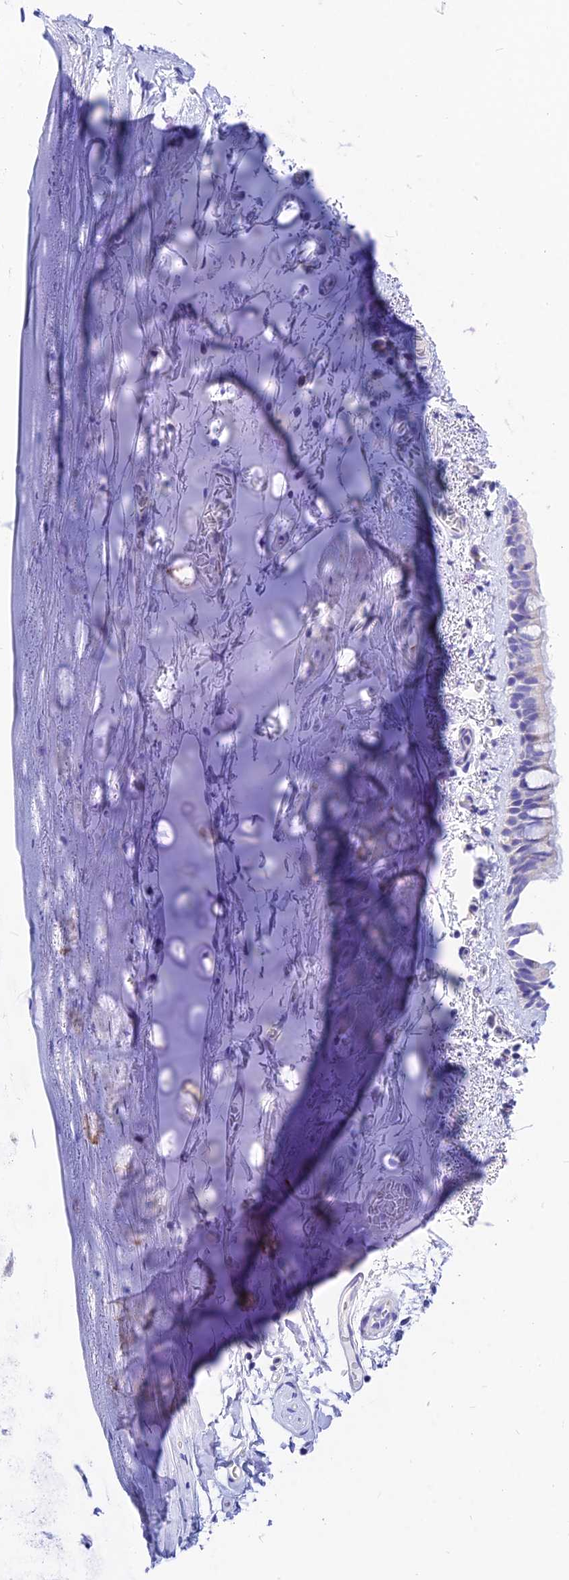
{"staining": {"intensity": "negative", "quantity": "none", "location": "none"}, "tissue": "bronchus", "cell_type": "Respiratory epithelial cells", "image_type": "normal", "snomed": [{"axis": "morphology", "description": "Normal tissue, NOS"}, {"axis": "topography", "description": "Cartilage tissue"}], "caption": "High power microscopy photomicrograph of an immunohistochemistry (IHC) image of unremarkable bronchus, revealing no significant staining in respiratory epithelial cells.", "gene": "CNOT6", "patient": {"sex": "male", "age": 63}}